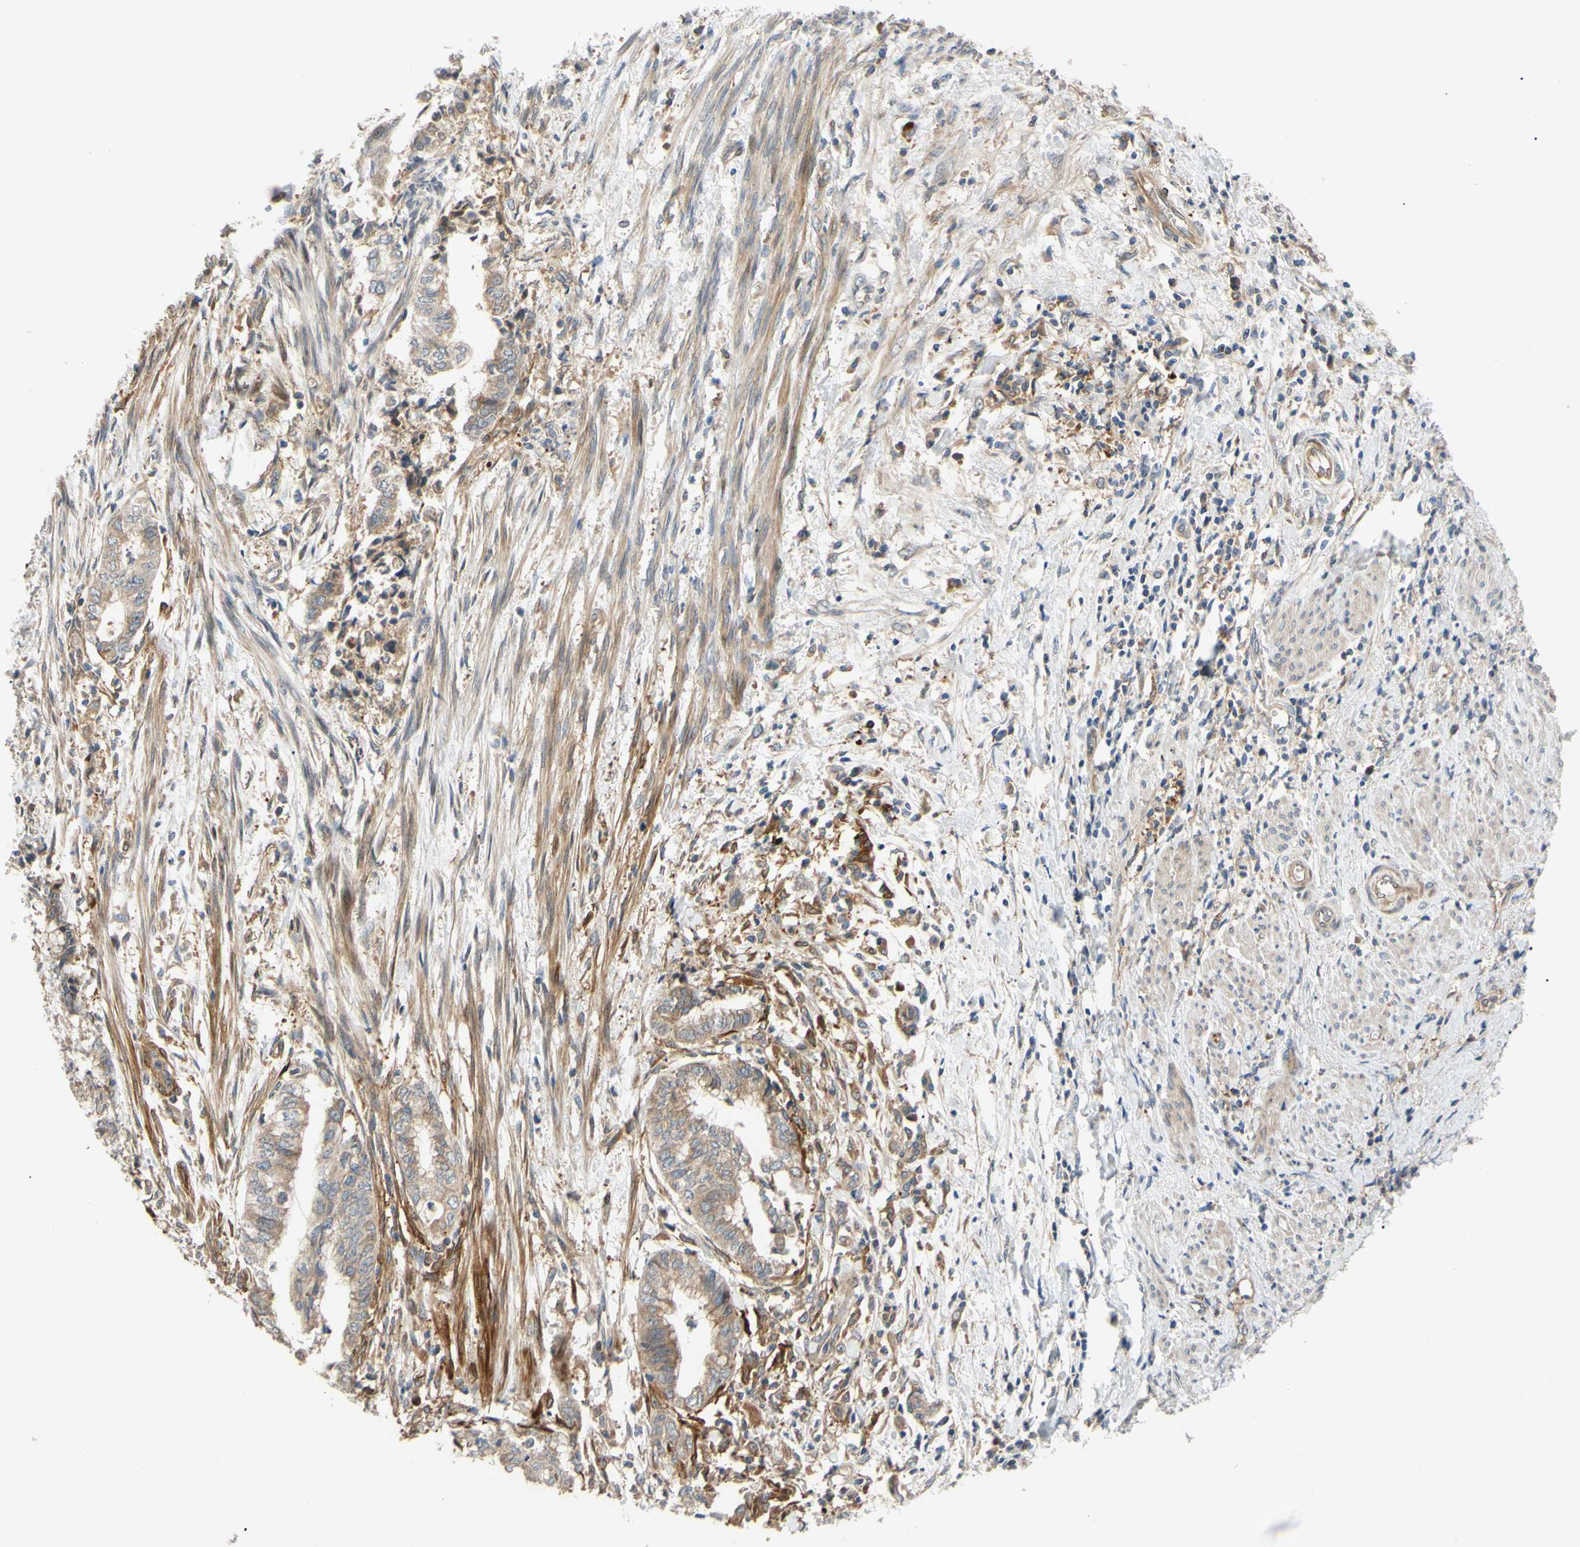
{"staining": {"intensity": "weak", "quantity": ">75%", "location": "cytoplasmic/membranous"}, "tissue": "endometrial cancer", "cell_type": "Tumor cells", "image_type": "cancer", "snomed": [{"axis": "morphology", "description": "Necrosis, NOS"}, {"axis": "morphology", "description": "Adenocarcinoma, NOS"}, {"axis": "topography", "description": "Endometrium"}], "caption": "Tumor cells reveal weak cytoplasmic/membranous staining in approximately >75% of cells in endometrial adenocarcinoma.", "gene": "SPTLC1", "patient": {"sex": "female", "age": 79}}